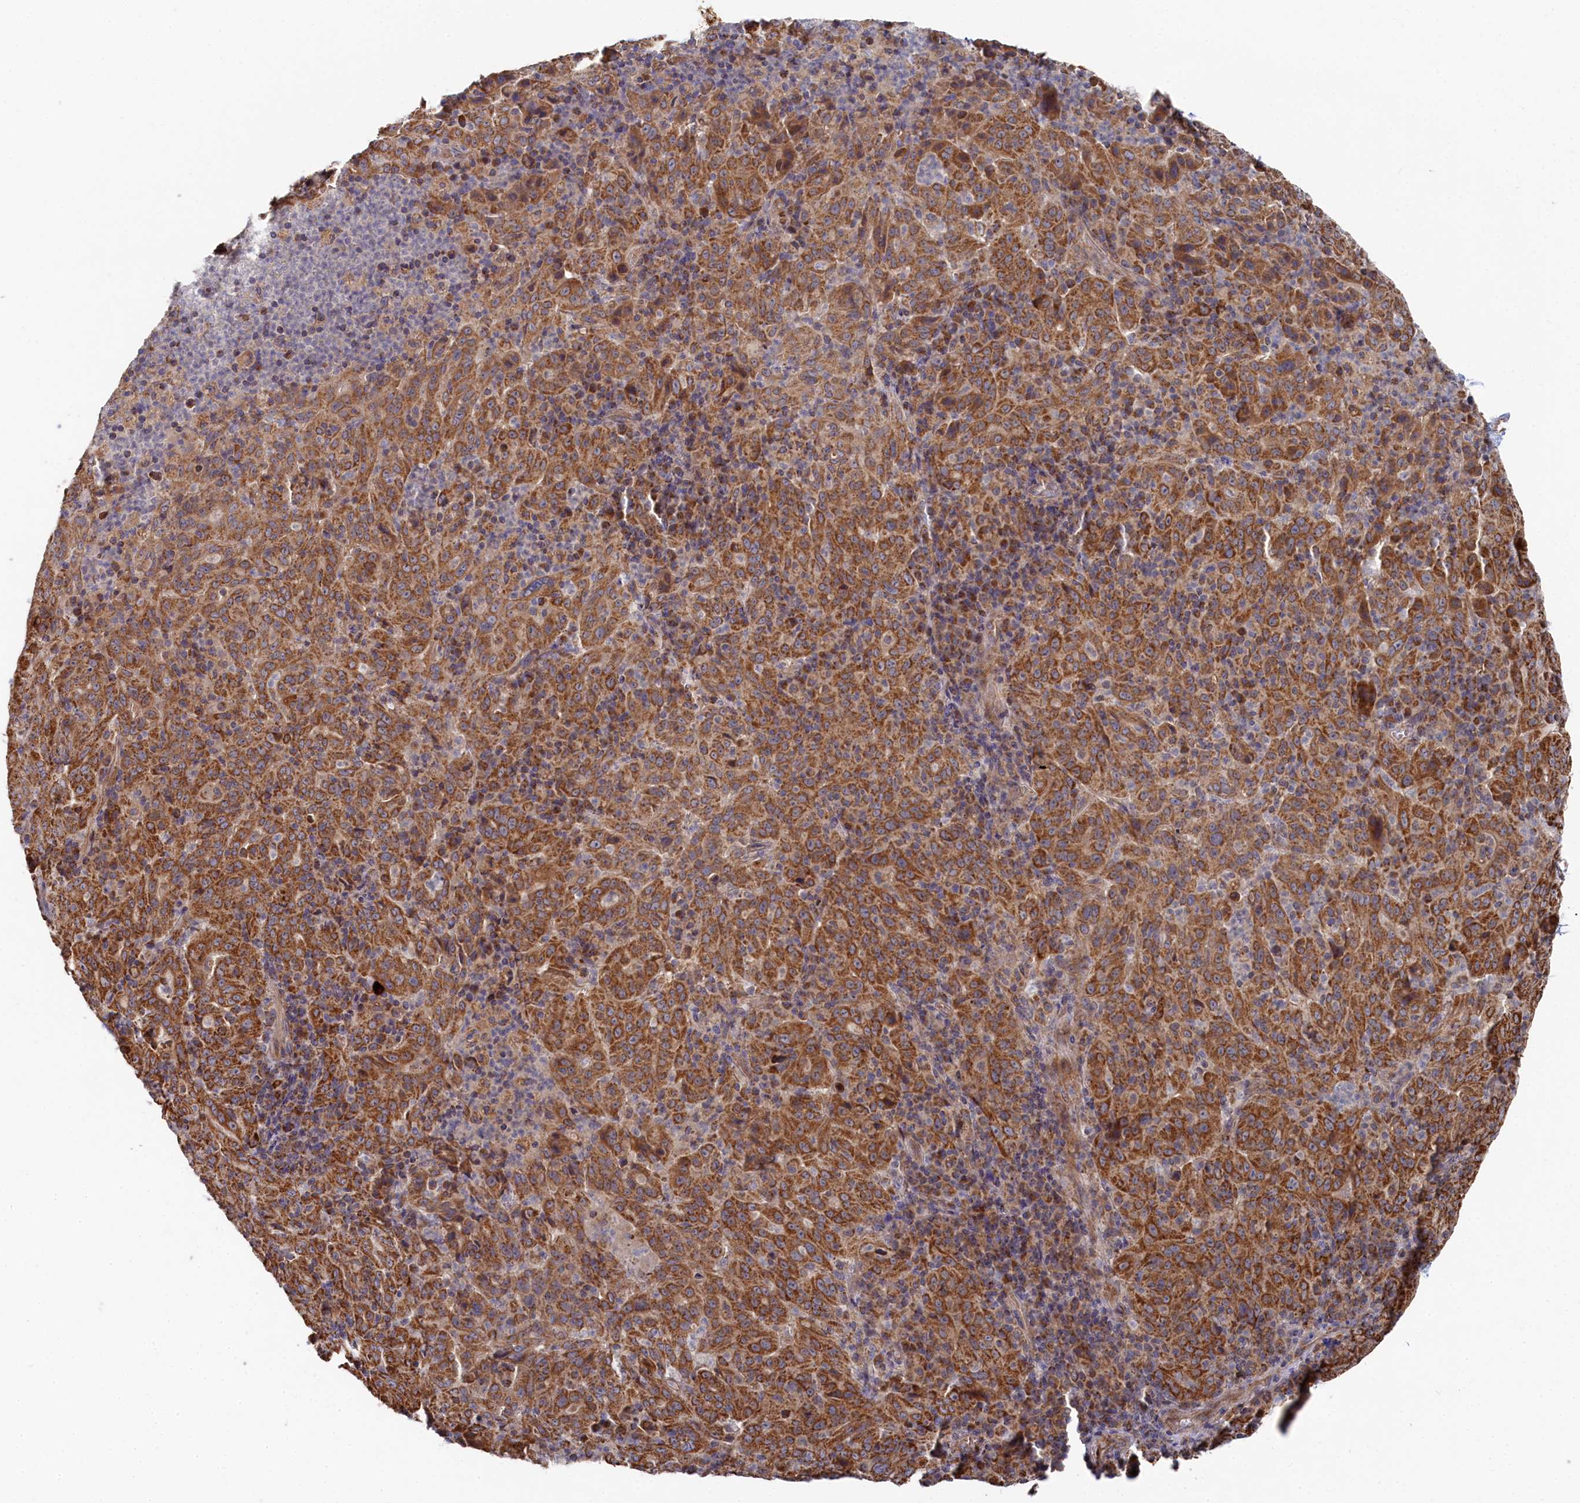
{"staining": {"intensity": "strong", "quantity": ">75%", "location": "cytoplasmic/membranous"}, "tissue": "pancreatic cancer", "cell_type": "Tumor cells", "image_type": "cancer", "snomed": [{"axis": "morphology", "description": "Adenocarcinoma, NOS"}, {"axis": "topography", "description": "Pancreas"}], "caption": "This is a photomicrograph of IHC staining of pancreatic cancer, which shows strong staining in the cytoplasmic/membranous of tumor cells.", "gene": "HAUS2", "patient": {"sex": "male", "age": 63}}